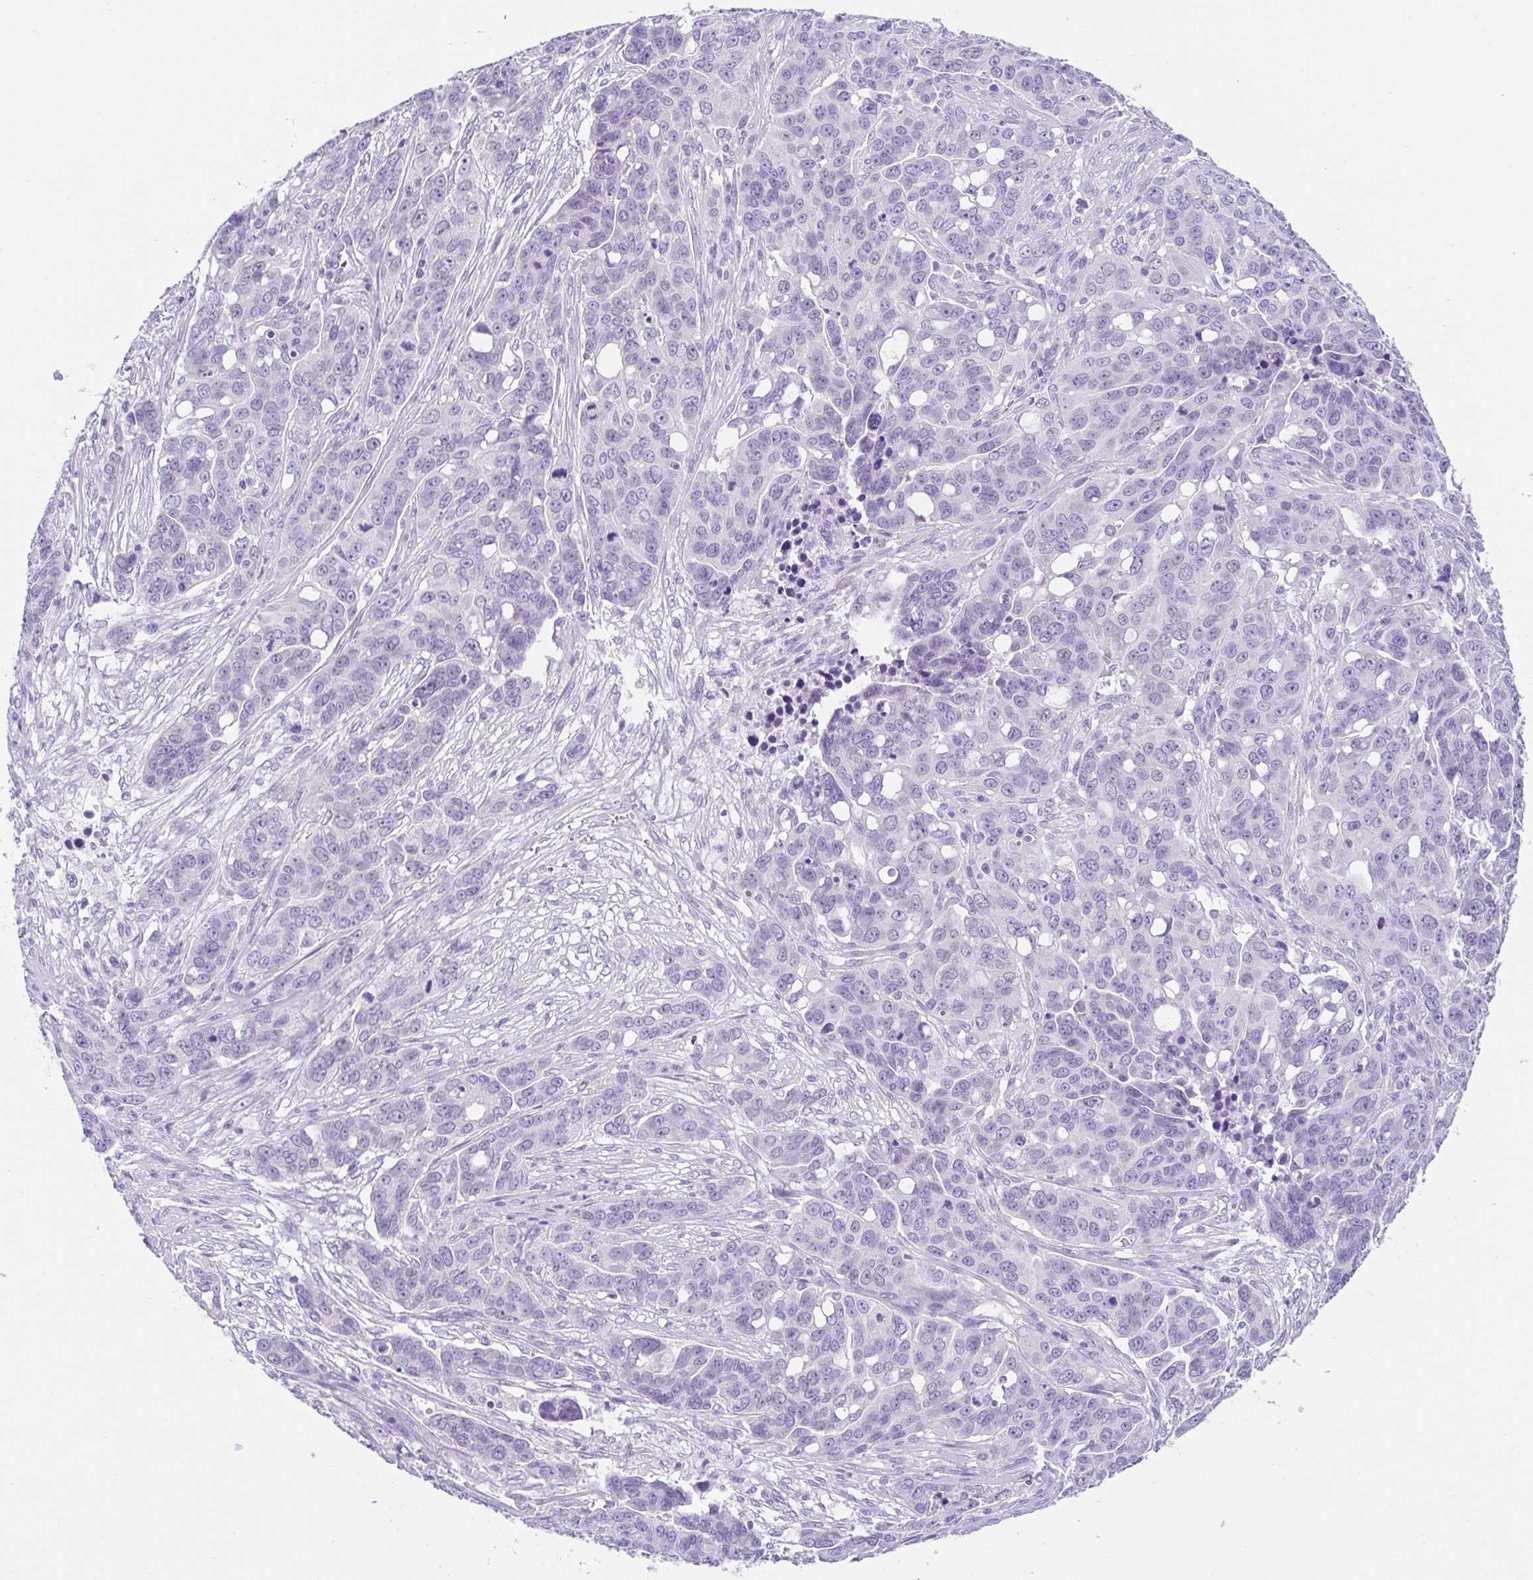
{"staining": {"intensity": "negative", "quantity": "none", "location": "none"}, "tissue": "ovarian cancer", "cell_type": "Tumor cells", "image_type": "cancer", "snomed": [{"axis": "morphology", "description": "Carcinoma, endometroid"}, {"axis": "topography", "description": "Ovary"}], "caption": "The immunohistochemistry photomicrograph has no significant positivity in tumor cells of ovarian endometroid carcinoma tissue.", "gene": "SPATA4", "patient": {"sex": "female", "age": 78}}